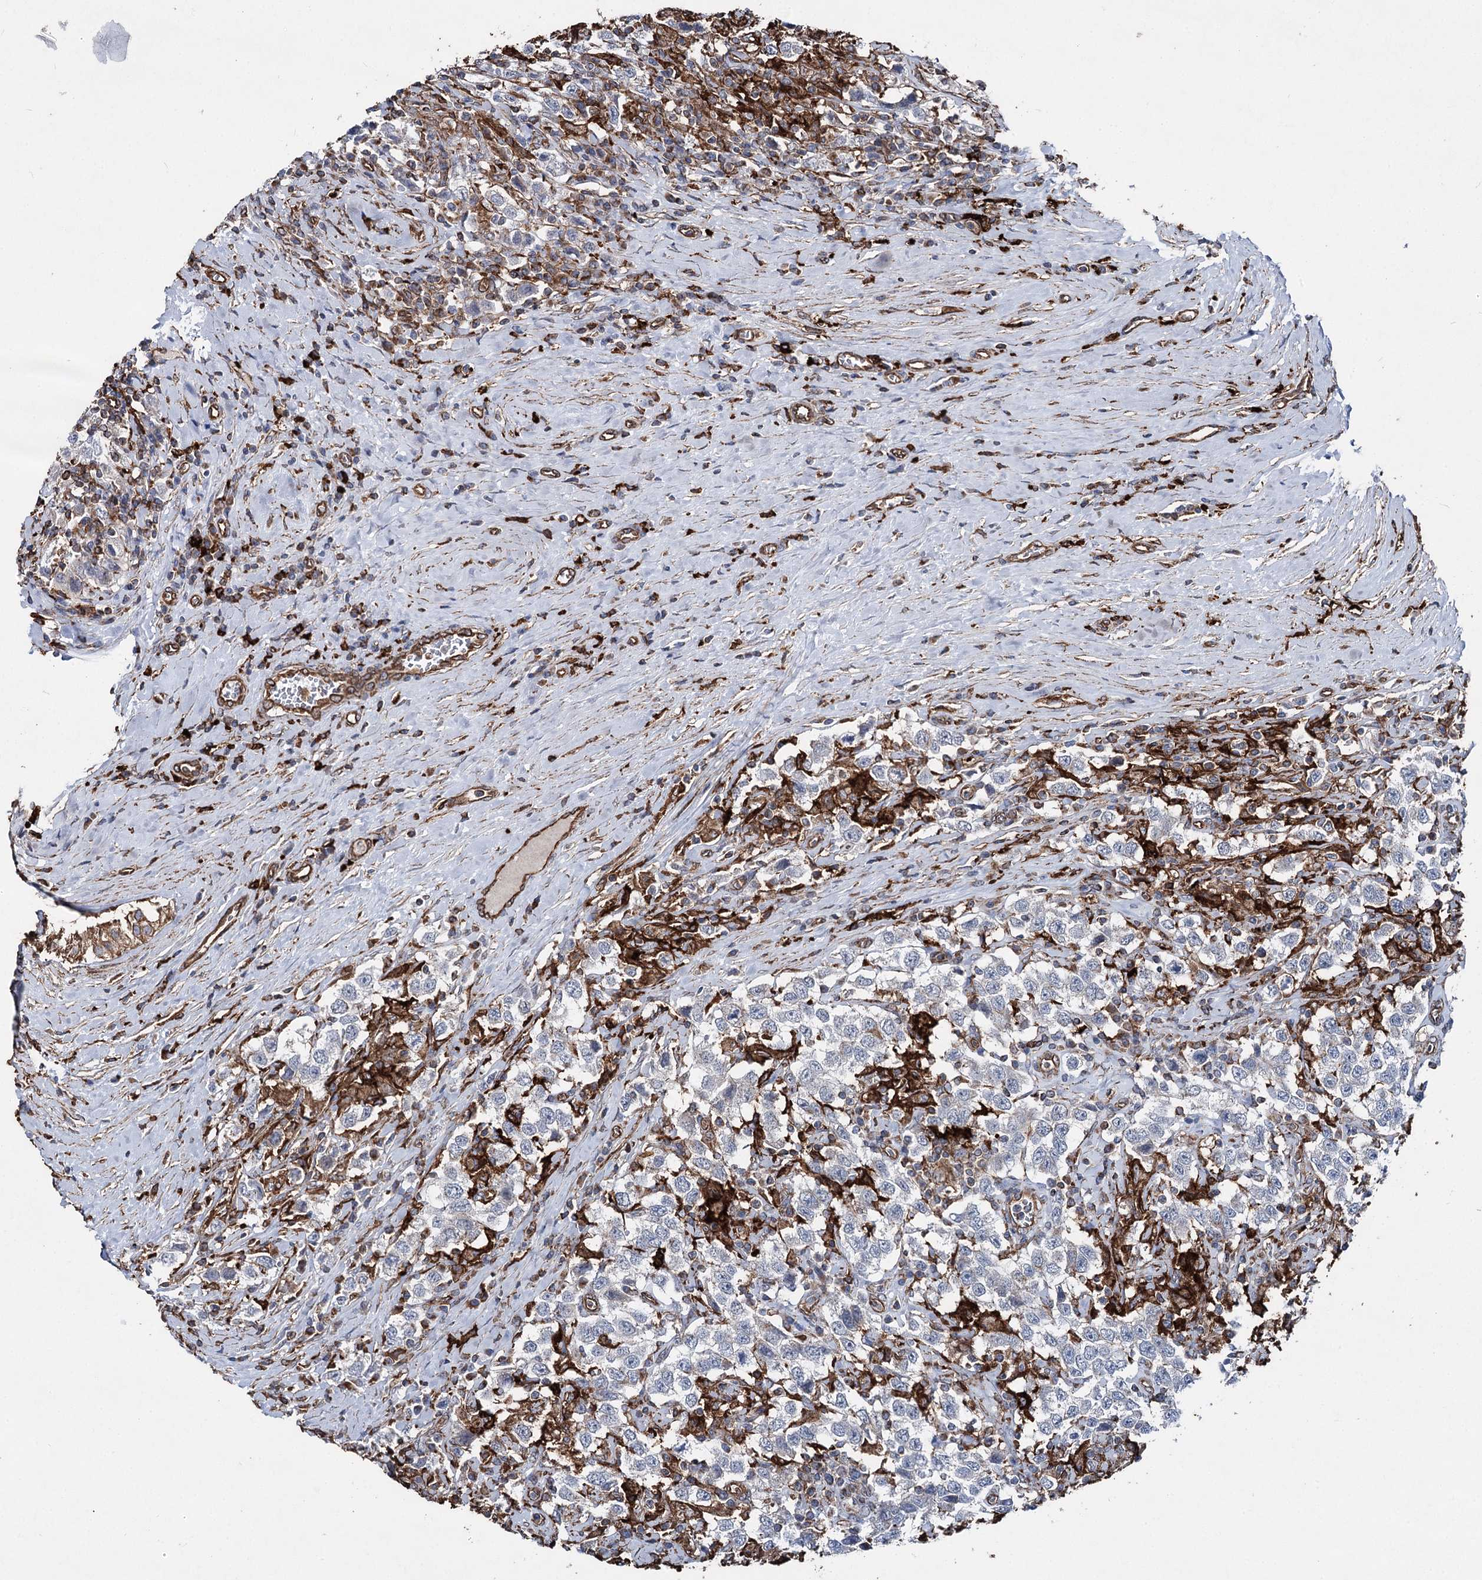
{"staining": {"intensity": "negative", "quantity": "none", "location": "none"}, "tissue": "testis cancer", "cell_type": "Tumor cells", "image_type": "cancer", "snomed": [{"axis": "morphology", "description": "Seminoma, NOS"}, {"axis": "topography", "description": "Testis"}], "caption": "DAB (3,3'-diaminobenzidine) immunohistochemical staining of testis cancer shows no significant positivity in tumor cells. The staining was performed using DAB (3,3'-diaminobenzidine) to visualize the protein expression in brown, while the nuclei were stained in blue with hematoxylin (Magnification: 20x).", "gene": "CLEC4M", "patient": {"sex": "male", "age": 41}}